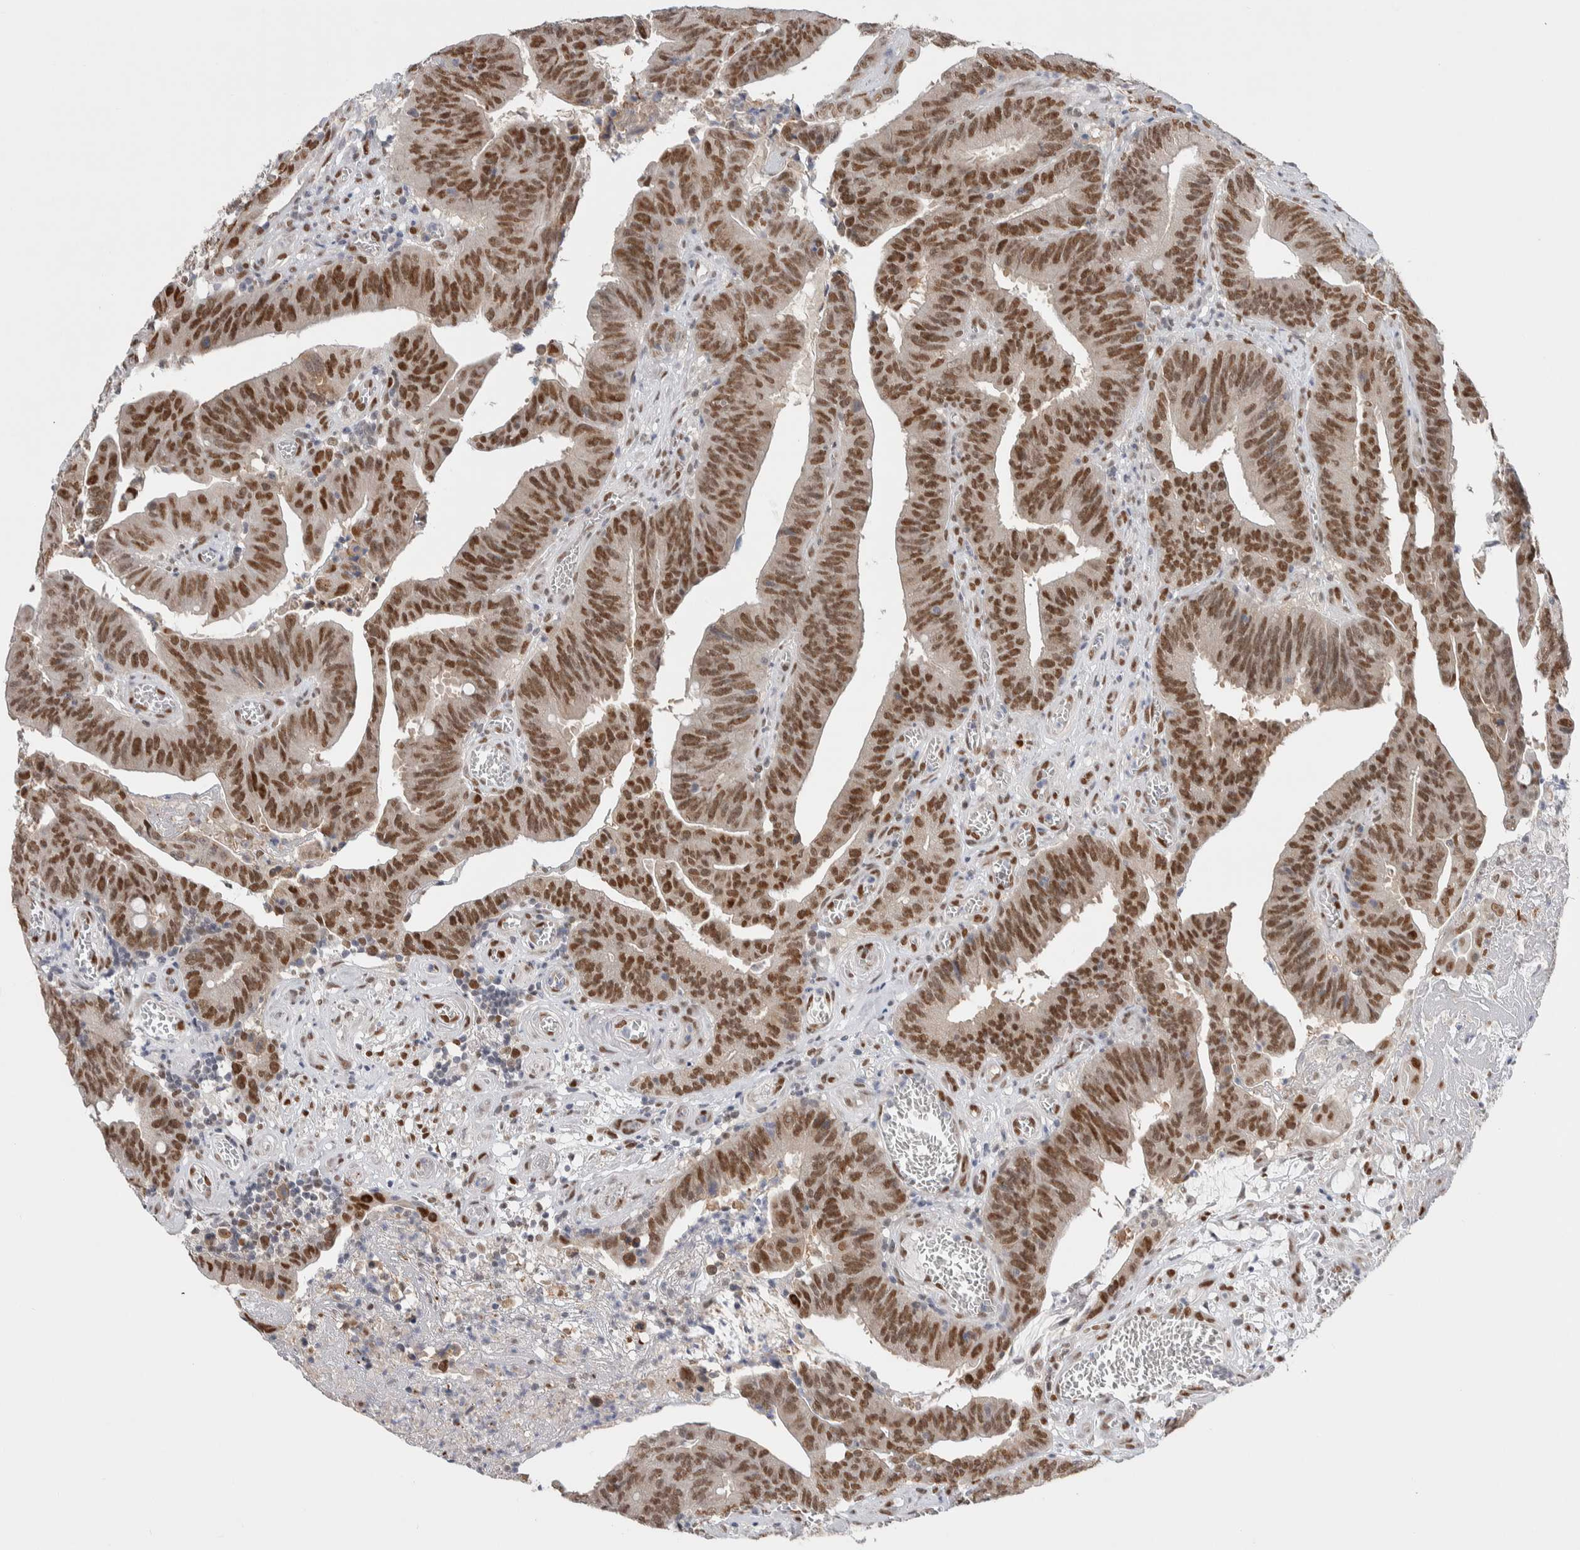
{"staining": {"intensity": "moderate", "quantity": ">75%", "location": "nuclear"}, "tissue": "colorectal cancer", "cell_type": "Tumor cells", "image_type": "cancer", "snomed": [{"axis": "morphology", "description": "Adenocarcinoma, NOS"}, {"axis": "topography", "description": "Colon"}], "caption": "Adenocarcinoma (colorectal) stained with a protein marker displays moderate staining in tumor cells.", "gene": "PRMT1", "patient": {"sex": "male", "age": 45}}